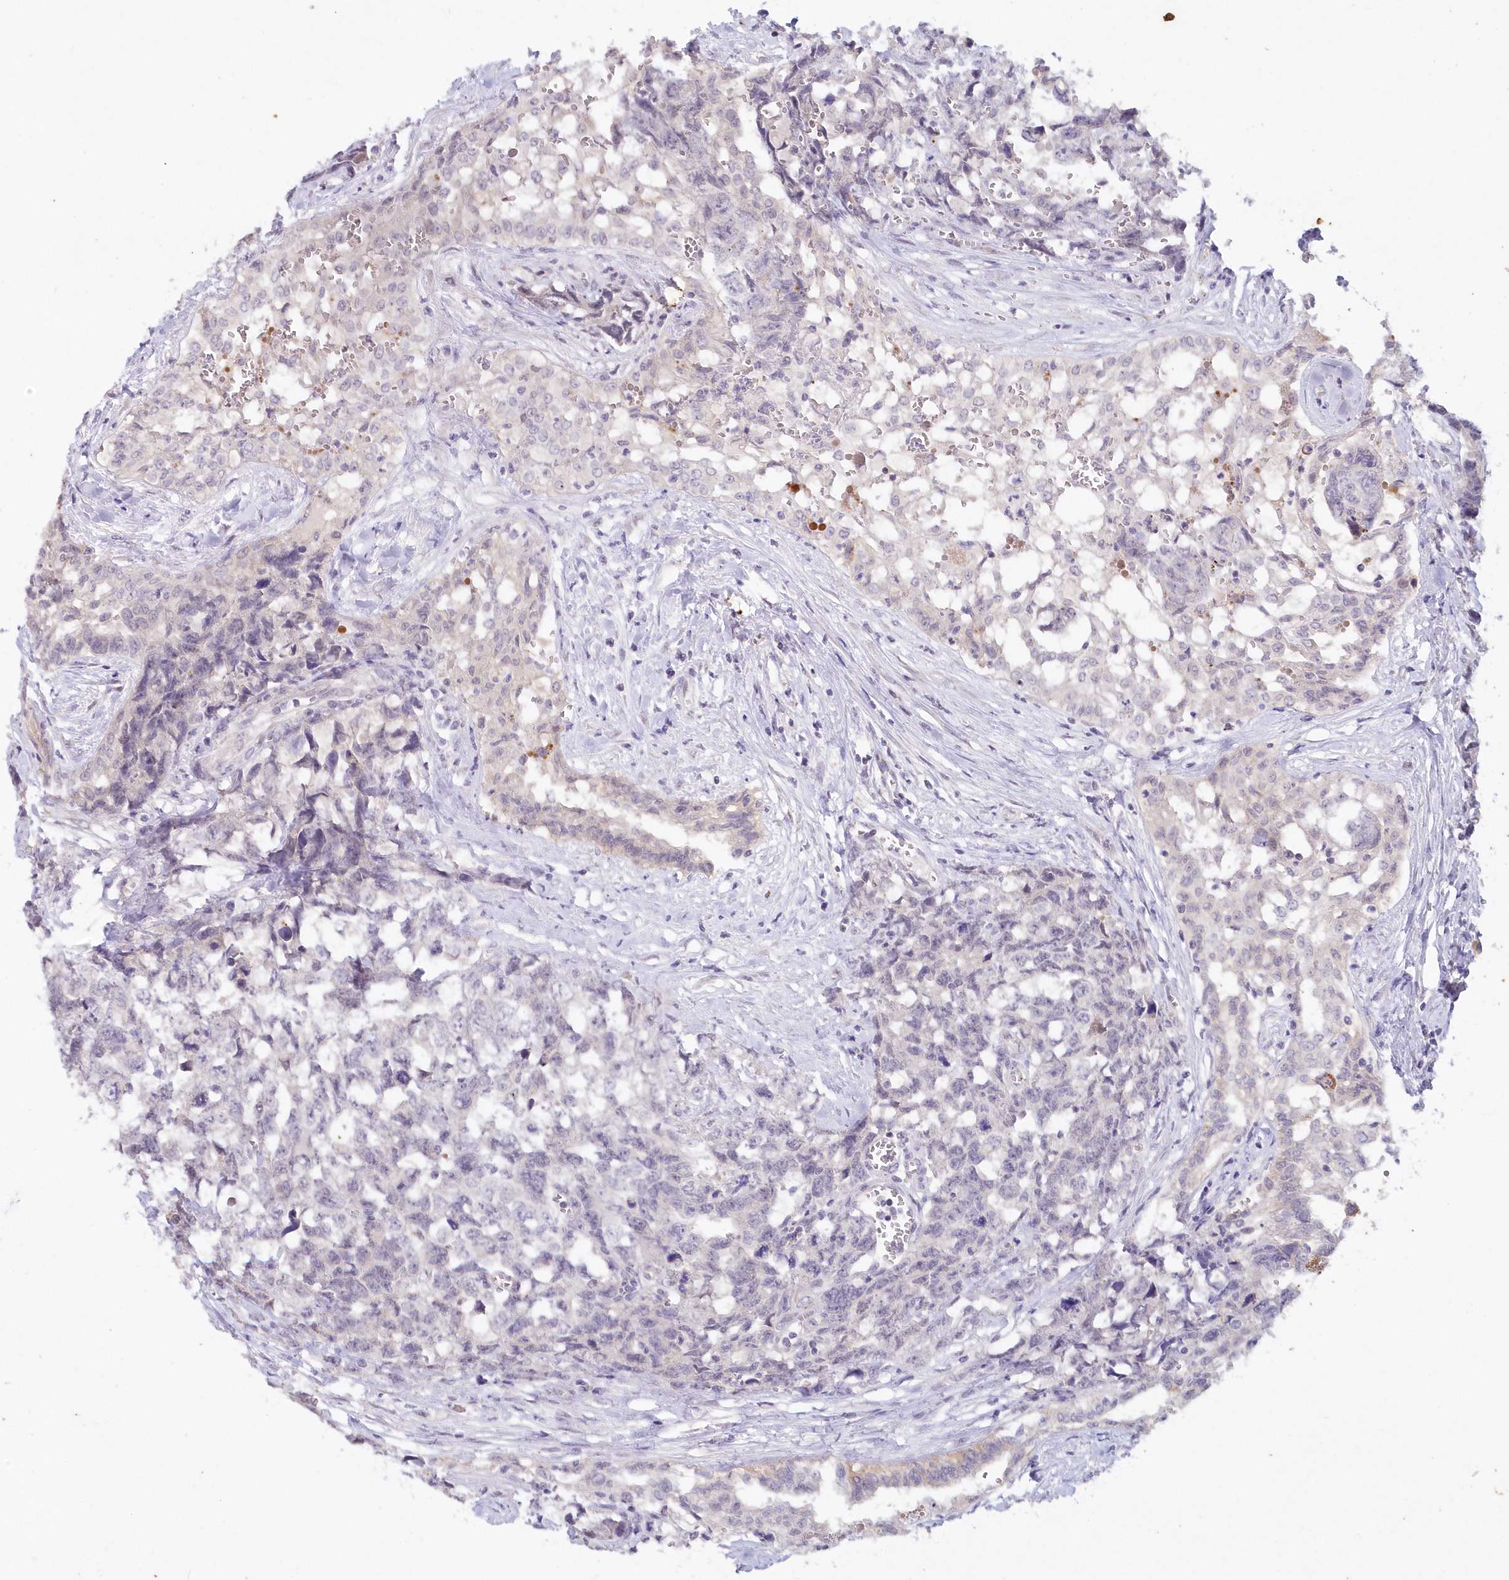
{"staining": {"intensity": "negative", "quantity": "none", "location": "none"}, "tissue": "testis cancer", "cell_type": "Tumor cells", "image_type": "cancer", "snomed": [{"axis": "morphology", "description": "Carcinoma, Embryonal, NOS"}, {"axis": "topography", "description": "Testis"}], "caption": "A photomicrograph of embryonal carcinoma (testis) stained for a protein shows no brown staining in tumor cells.", "gene": "SNED1", "patient": {"sex": "male", "age": 31}}